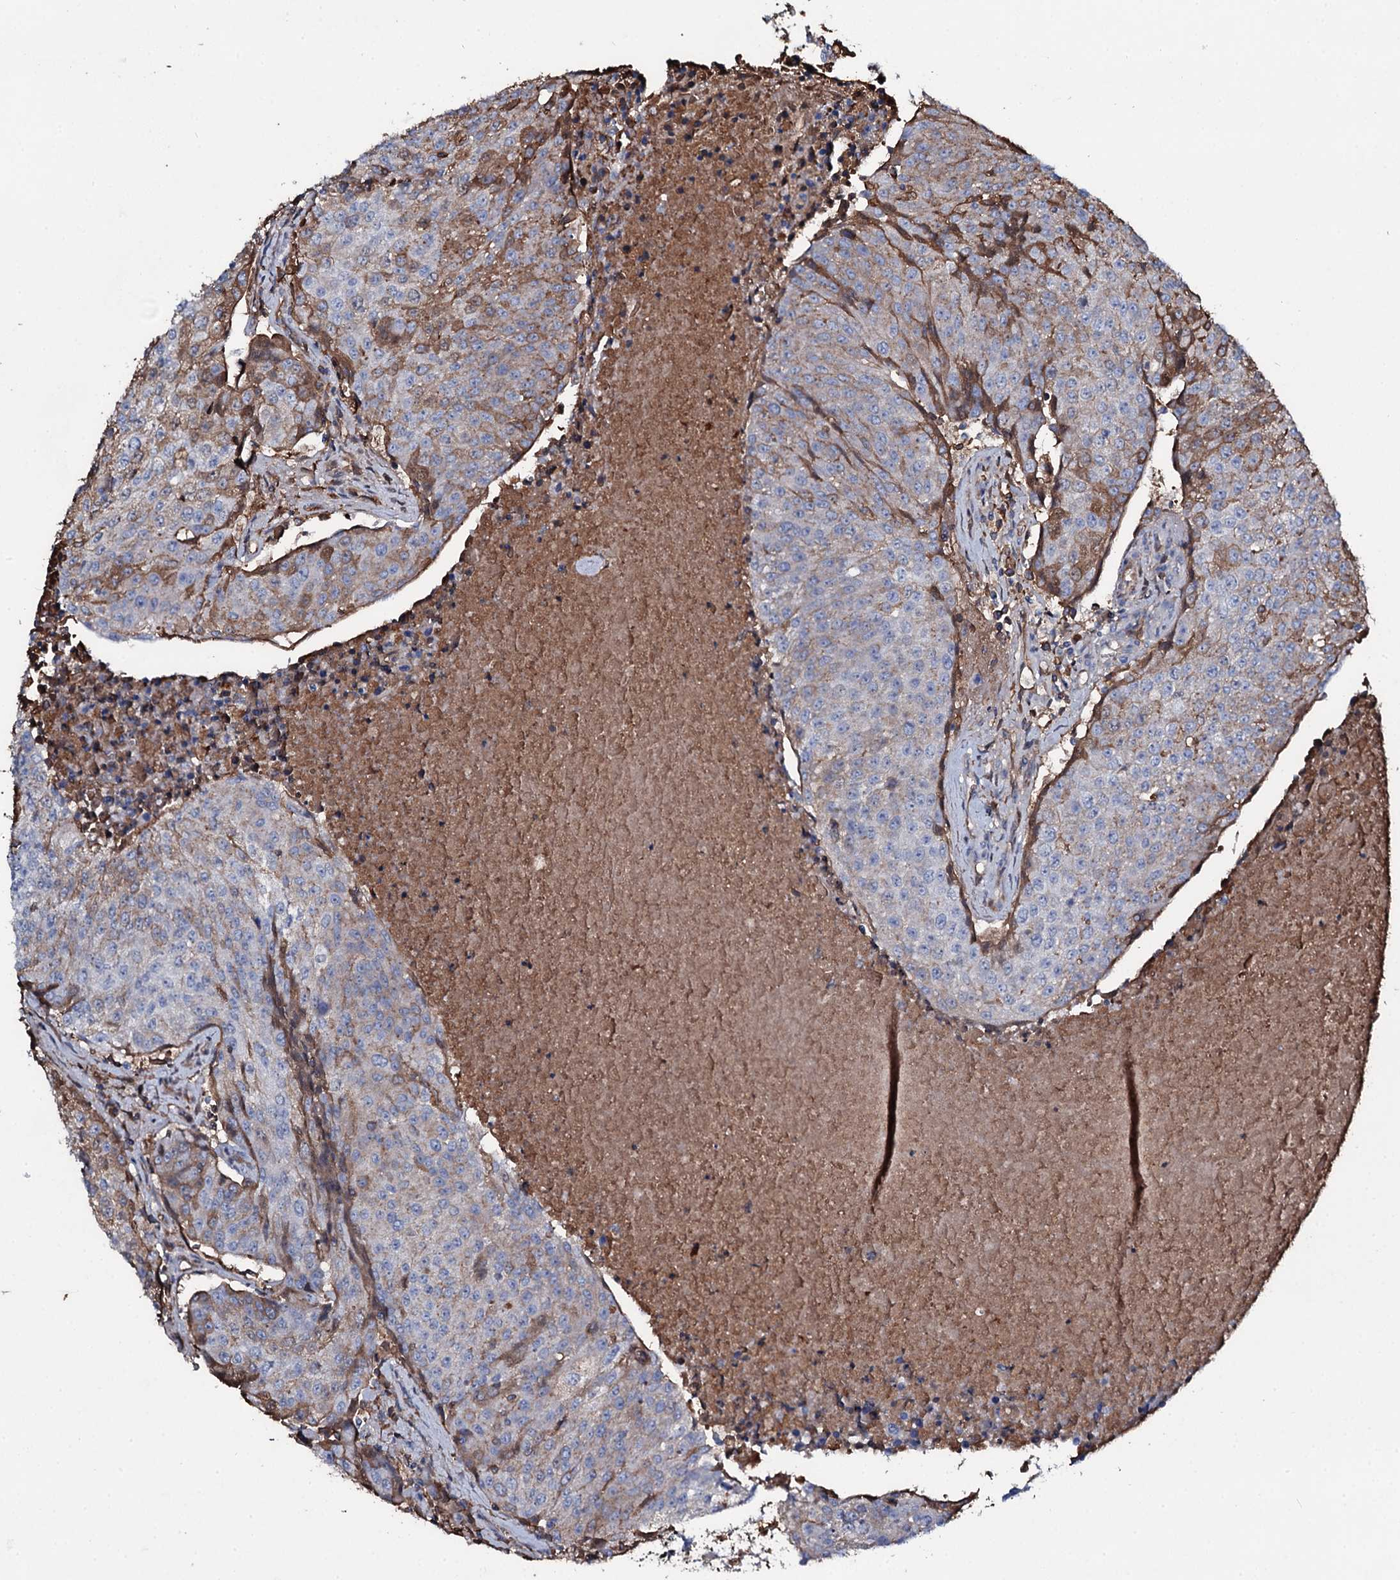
{"staining": {"intensity": "moderate", "quantity": "25%-75%", "location": "cytoplasmic/membranous"}, "tissue": "urothelial cancer", "cell_type": "Tumor cells", "image_type": "cancer", "snomed": [{"axis": "morphology", "description": "Urothelial carcinoma, High grade"}, {"axis": "topography", "description": "Urinary bladder"}], "caption": "An image showing moderate cytoplasmic/membranous expression in approximately 25%-75% of tumor cells in urothelial cancer, as visualized by brown immunohistochemical staining.", "gene": "EDN1", "patient": {"sex": "female", "age": 85}}